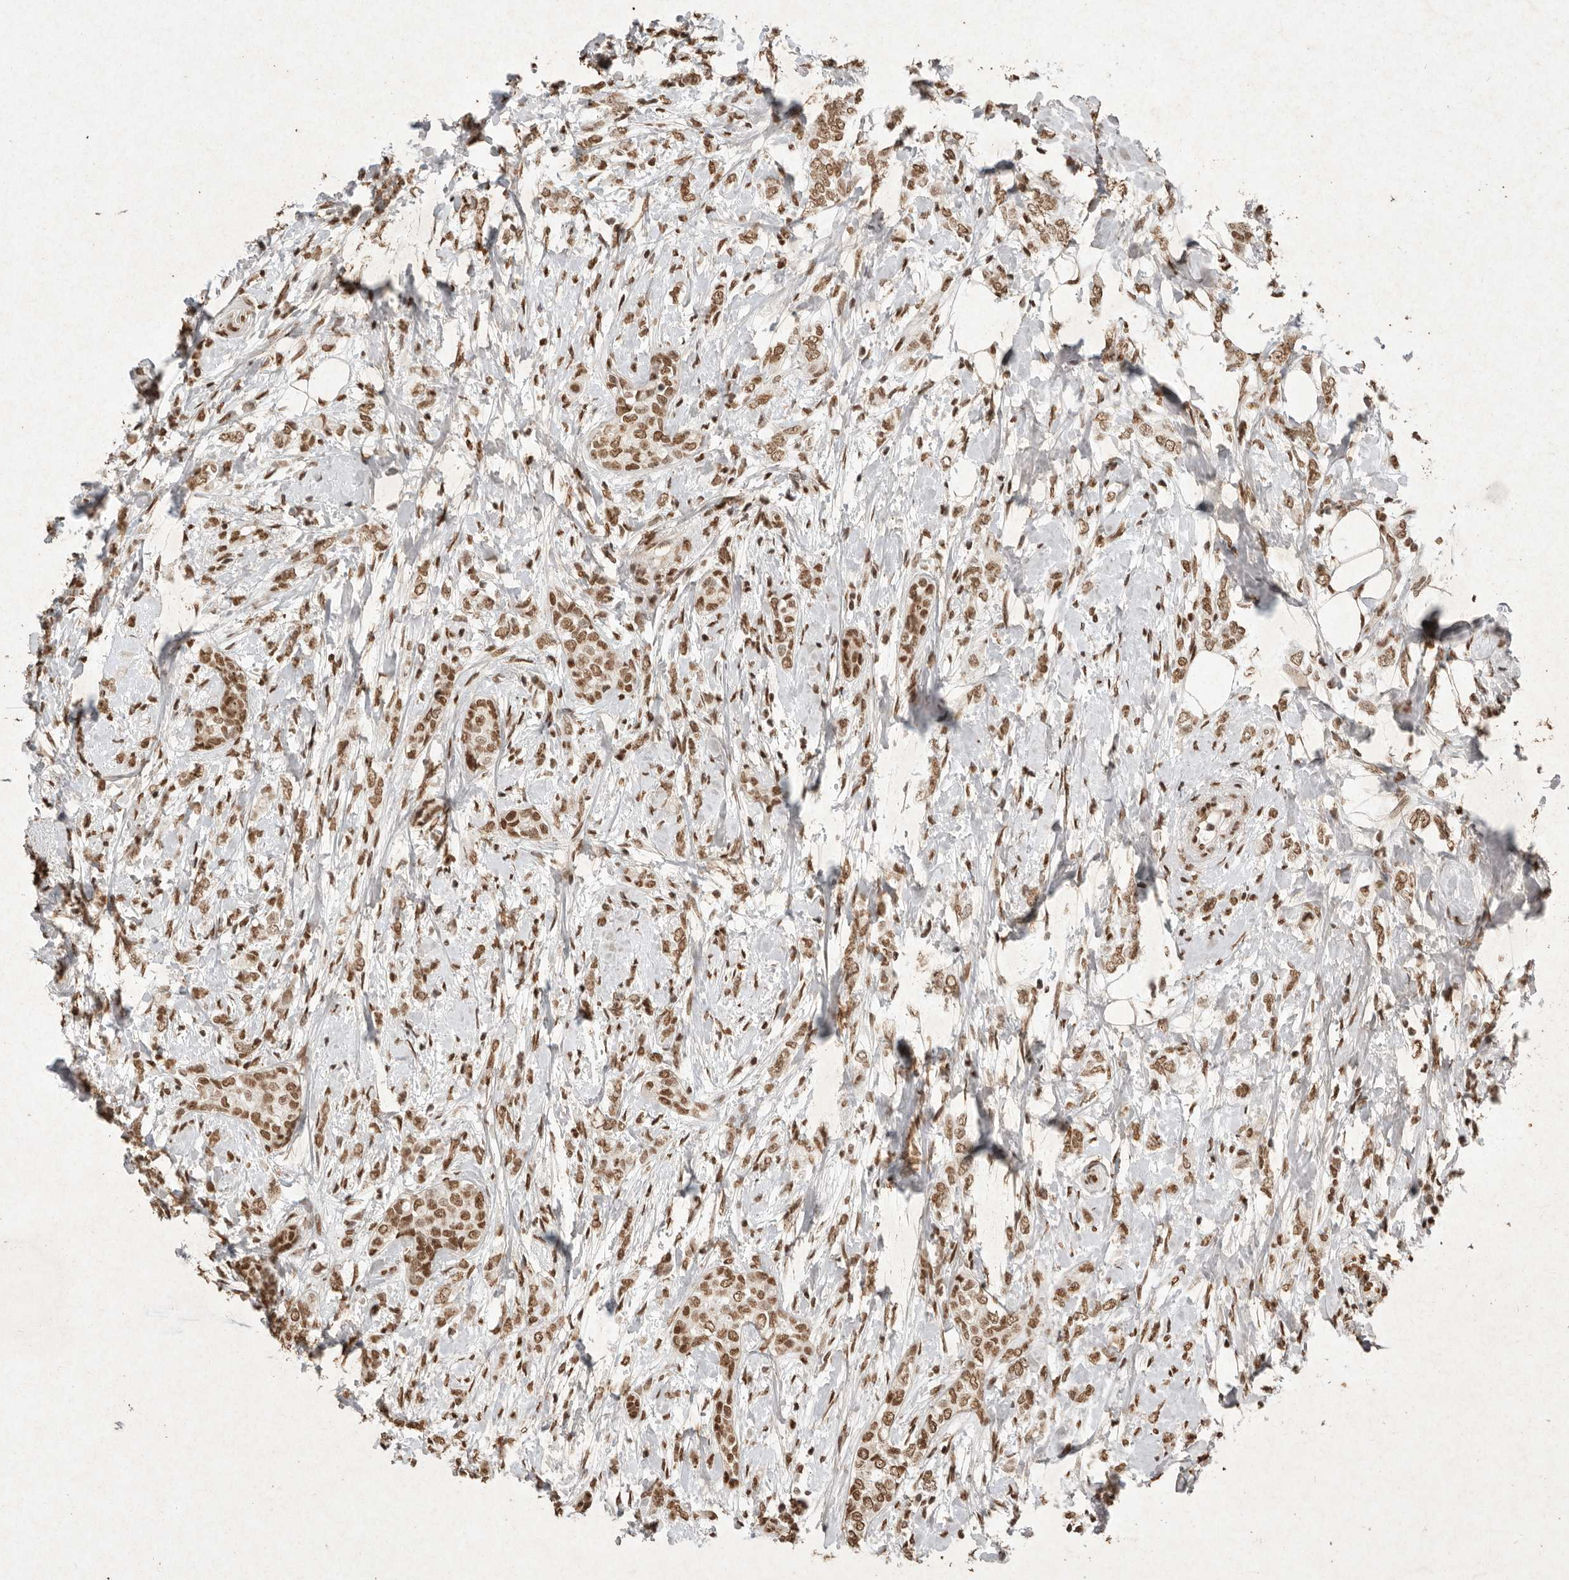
{"staining": {"intensity": "moderate", "quantity": ">75%", "location": "nuclear"}, "tissue": "breast cancer", "cell_type": "Tumor cells", "image_type": "cancer", "snomed": [{"axis": "morphology", "description": "Normal tissue, NOS"}, {"axis": "morphology", "description": "Lobular carcinoma"}, {"axis": "topography", "description": "Breast"}], "caption": "Immunohistochemical staining of breast lobular carcinoma exhibits medium levels of moderate nuclear protein staining in about >75% of tumor cells.", "gene": "NKX3-2", "patient": {"sex": "female", "age": 47}}